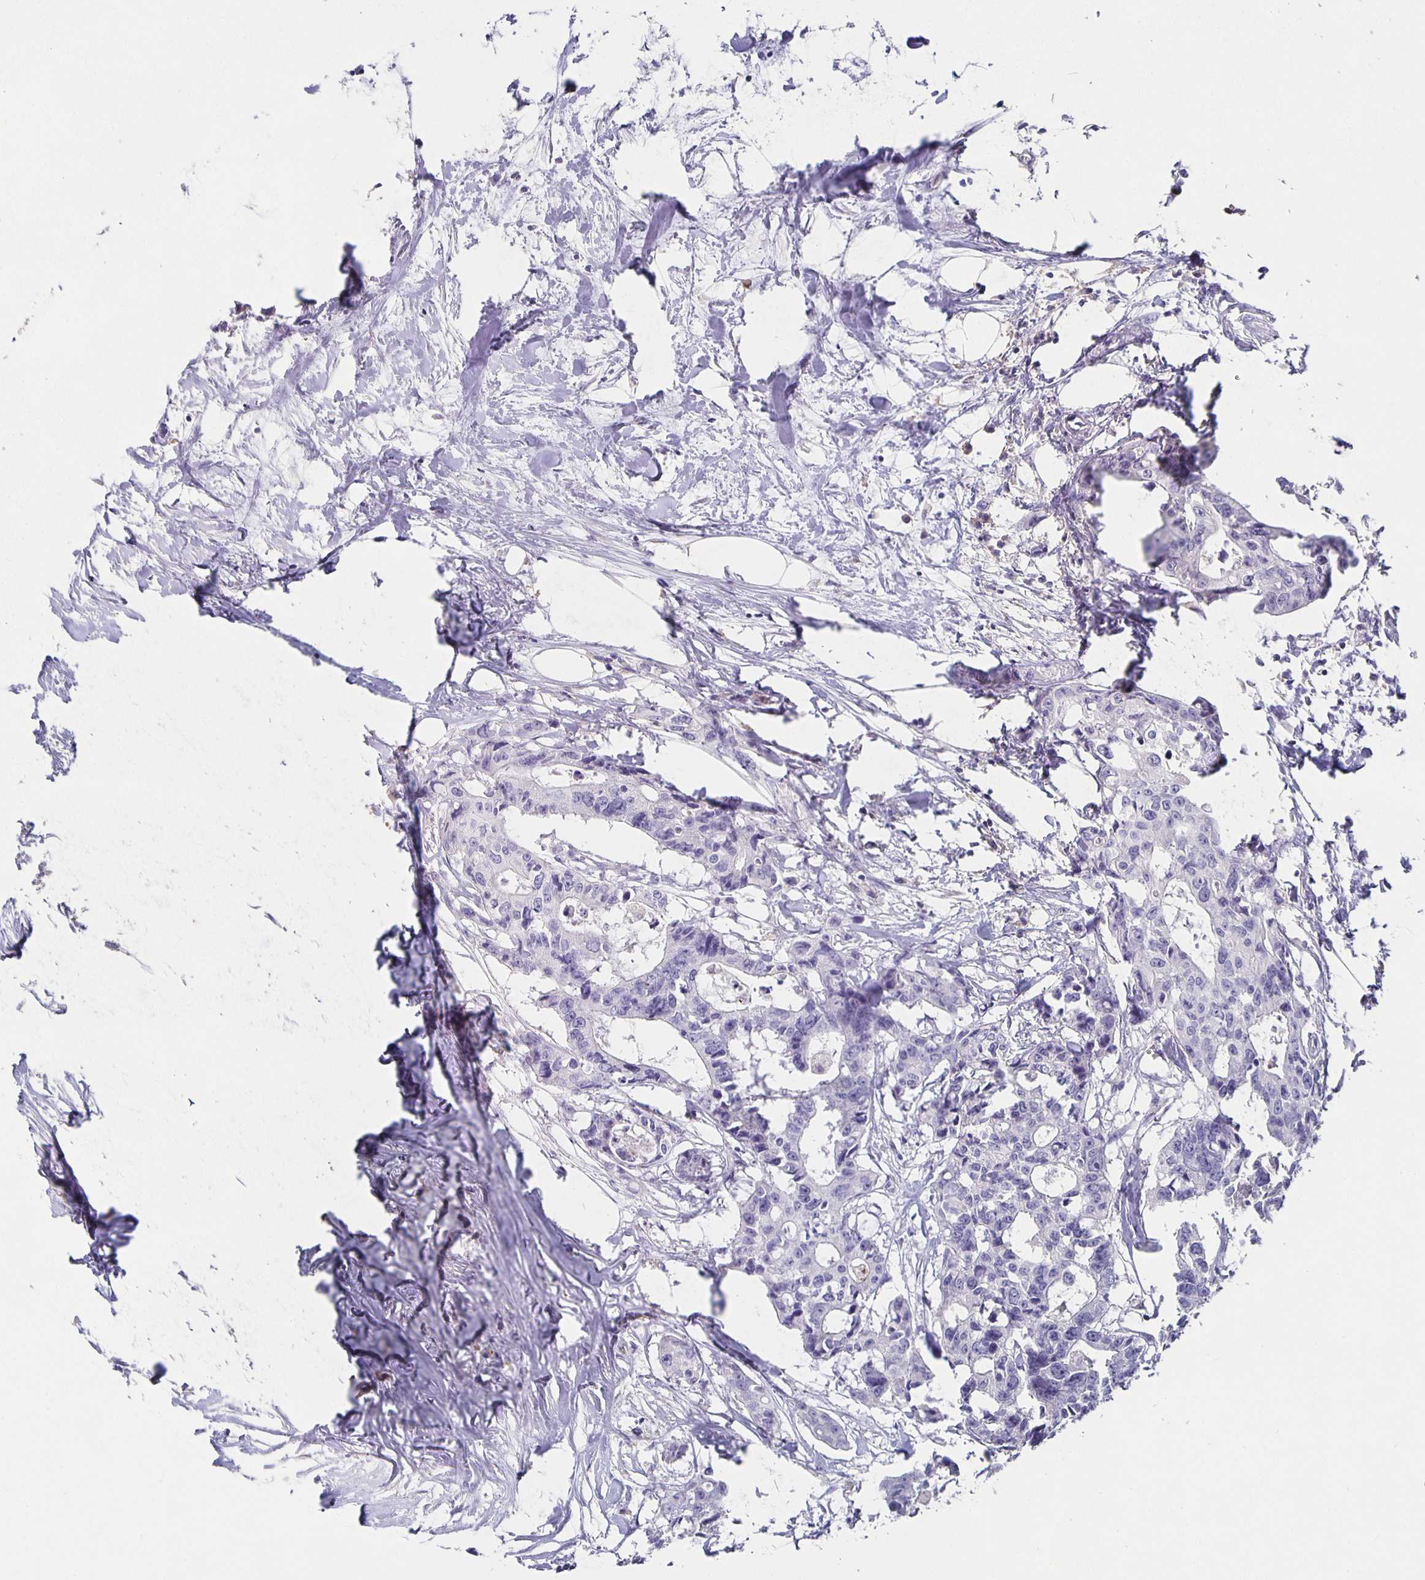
{"staining": {"intensity": "negative", "quantity": "none", "location": "none"}, "tissue": "colorectal cancer", "cell_type": "Tumor cells", "image_type": "cancer", "snomed": [{"axis": "morphology", "description": "Adenocarcinoma, NOS"}, {"axis": "topography", "description": "Rectum"}], "caption": "An image of human colorectal adenocarcinoma is negative for staining in tumor cells. Nuclei are stained in blue.", "gene": "GPX4", "patient": {"sex": "male", "age": 57}}